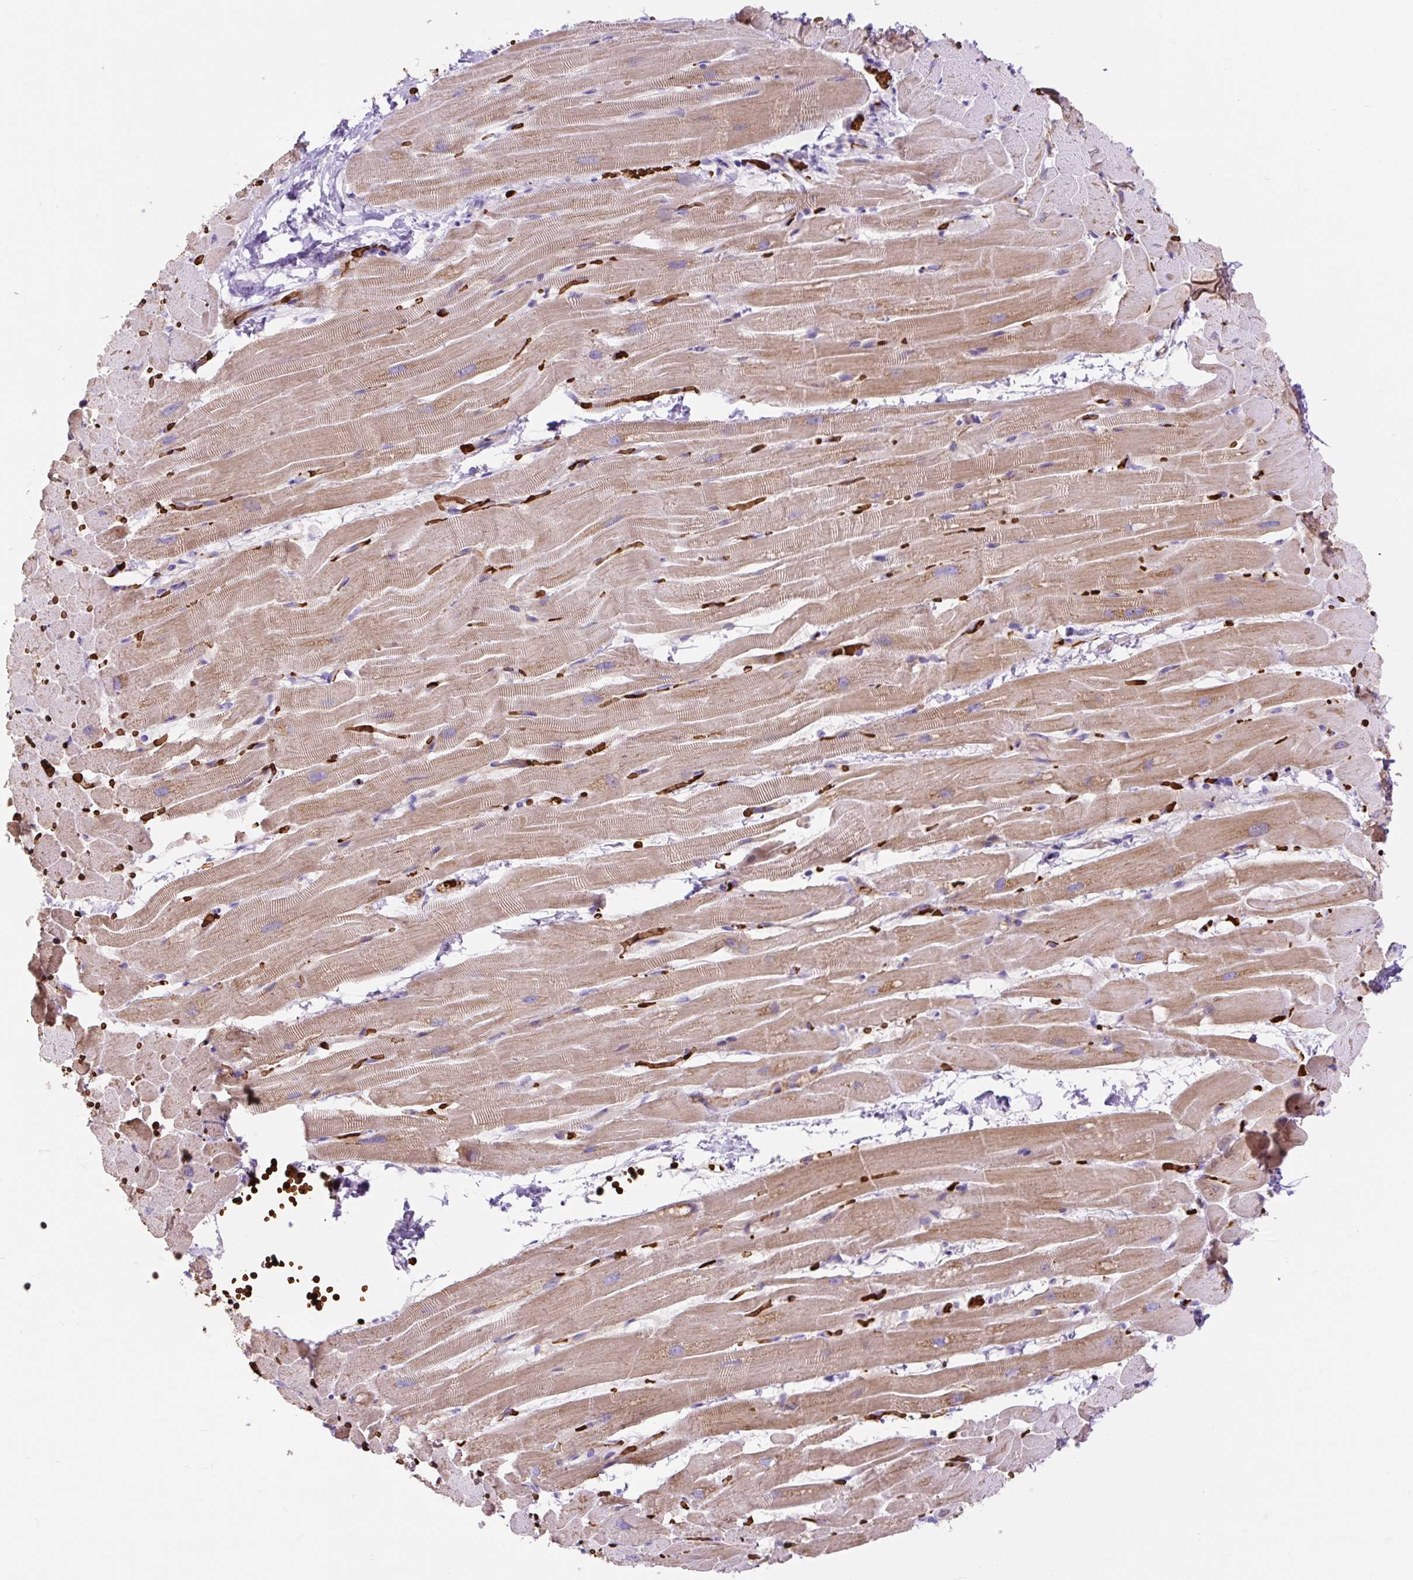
{"staining": {"intensity": "moderate", "quantity": ">75%", "location": "cytoplasmic/membranous"}, "tissue": "heart muscle", "cell_type": "Cardiomyocytes", "image_type": "normal", "snomed": [{"axis": "morphology", "description": "Normal tissue, NOS"}, {"axis": "topography", "description": "Heart"}], "caption": "A high-resolution image shows IHC staining of normal heart muscle, which displays moderate cytoplasmic/membranous staining in about >75% of cardiomyocytes.", "gene": "HIP1R", "patient": {"sex": "male", "age": 37}}